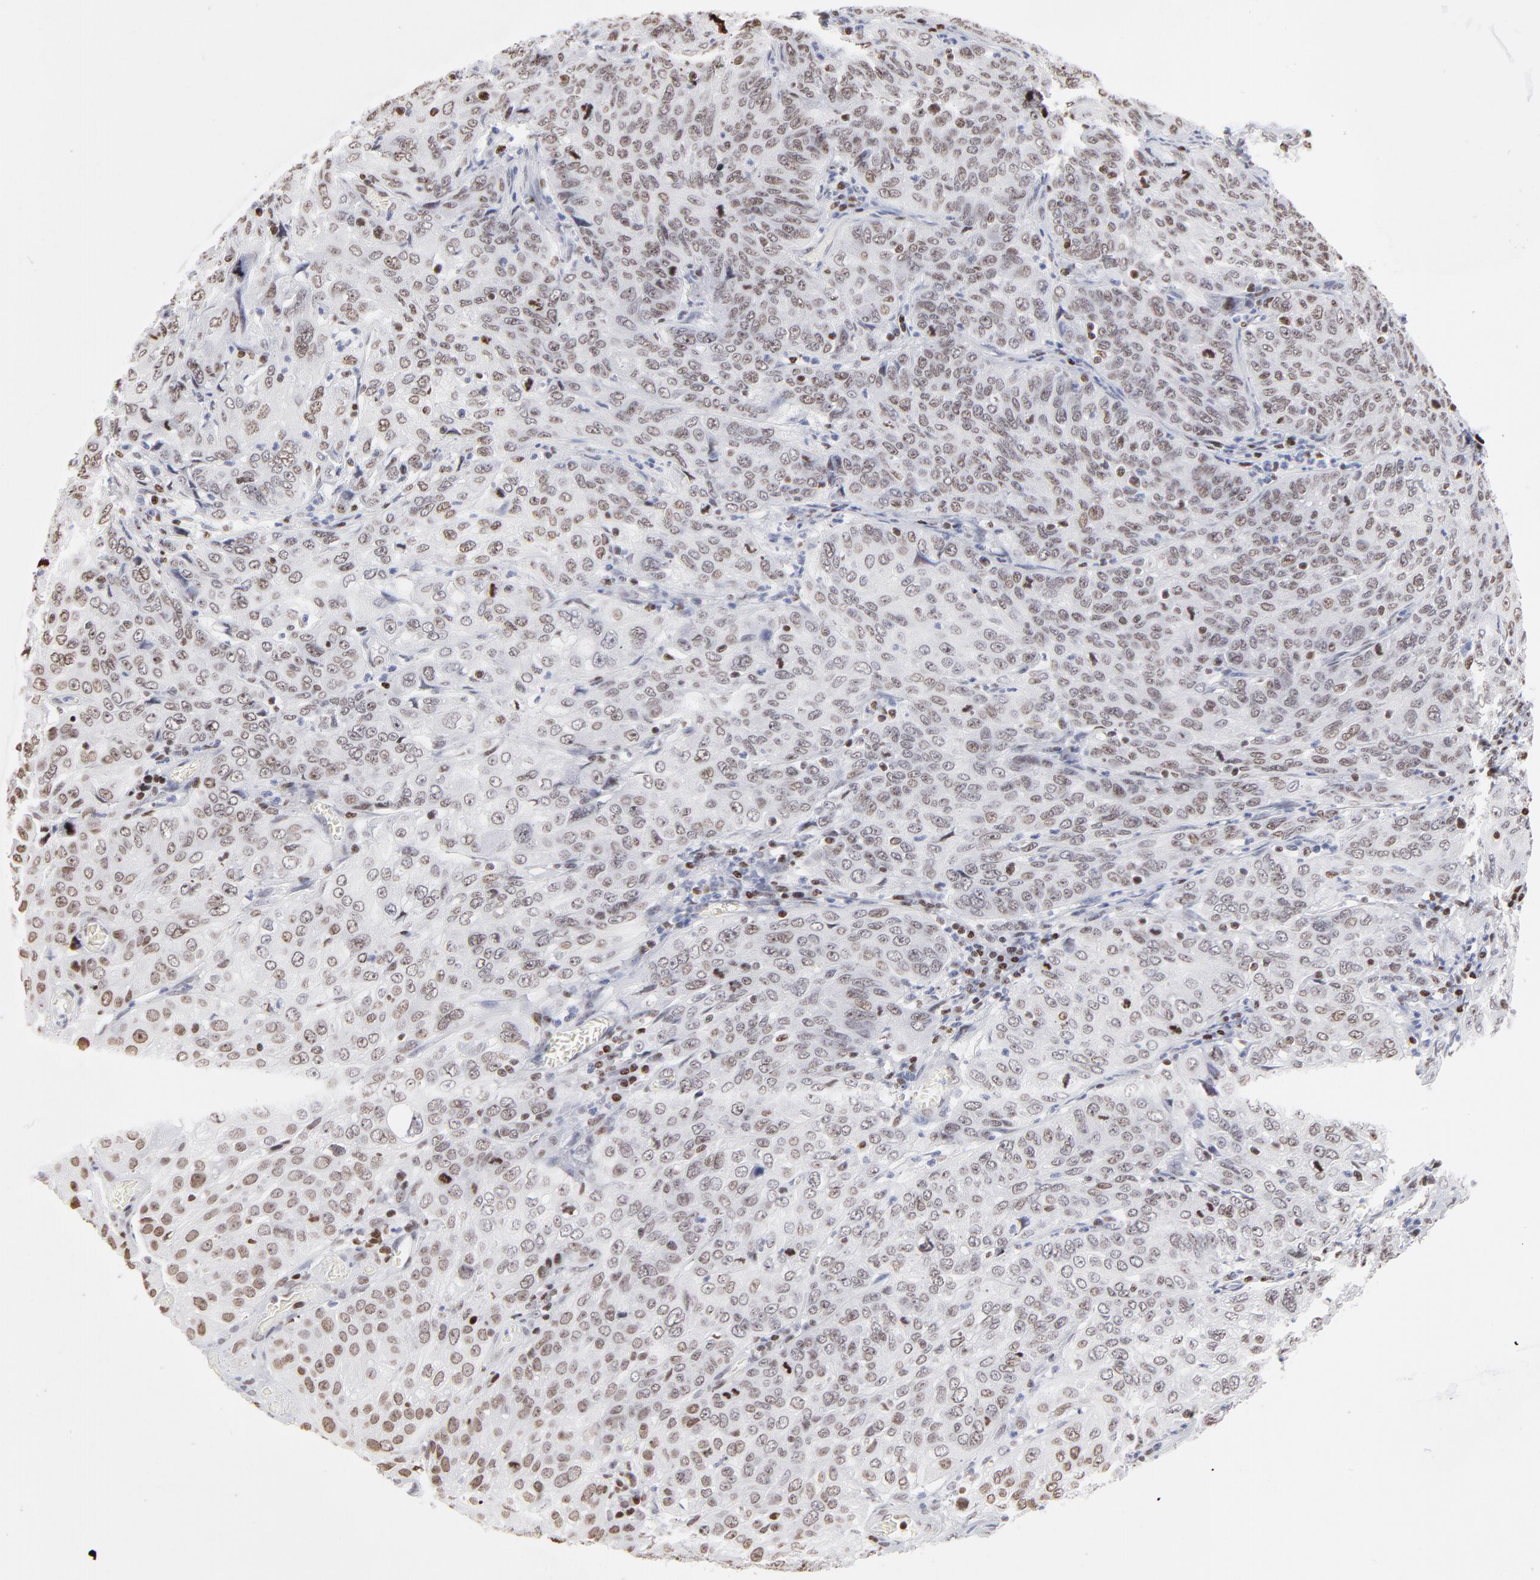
{"staining": {"intensity": "moderate", "quantity": "25%-75%", "location": "nuclear"}, "tissue": "cervical cancer", "cell_type": "Tumor cells", "image_type": "cancer", "snomed": [{"axis": "morphology", "description": "Squamous cell carcinoma, NOS"}, {"axis": "topography", "description": "Cervix"}], "caption": "A photomicrograph of human cervical cancer stained for a protein shows moderate nuclear brown staining in tumor cells.", "gene": "PARP1", "patient": {"sex": "female", "age": 38}}